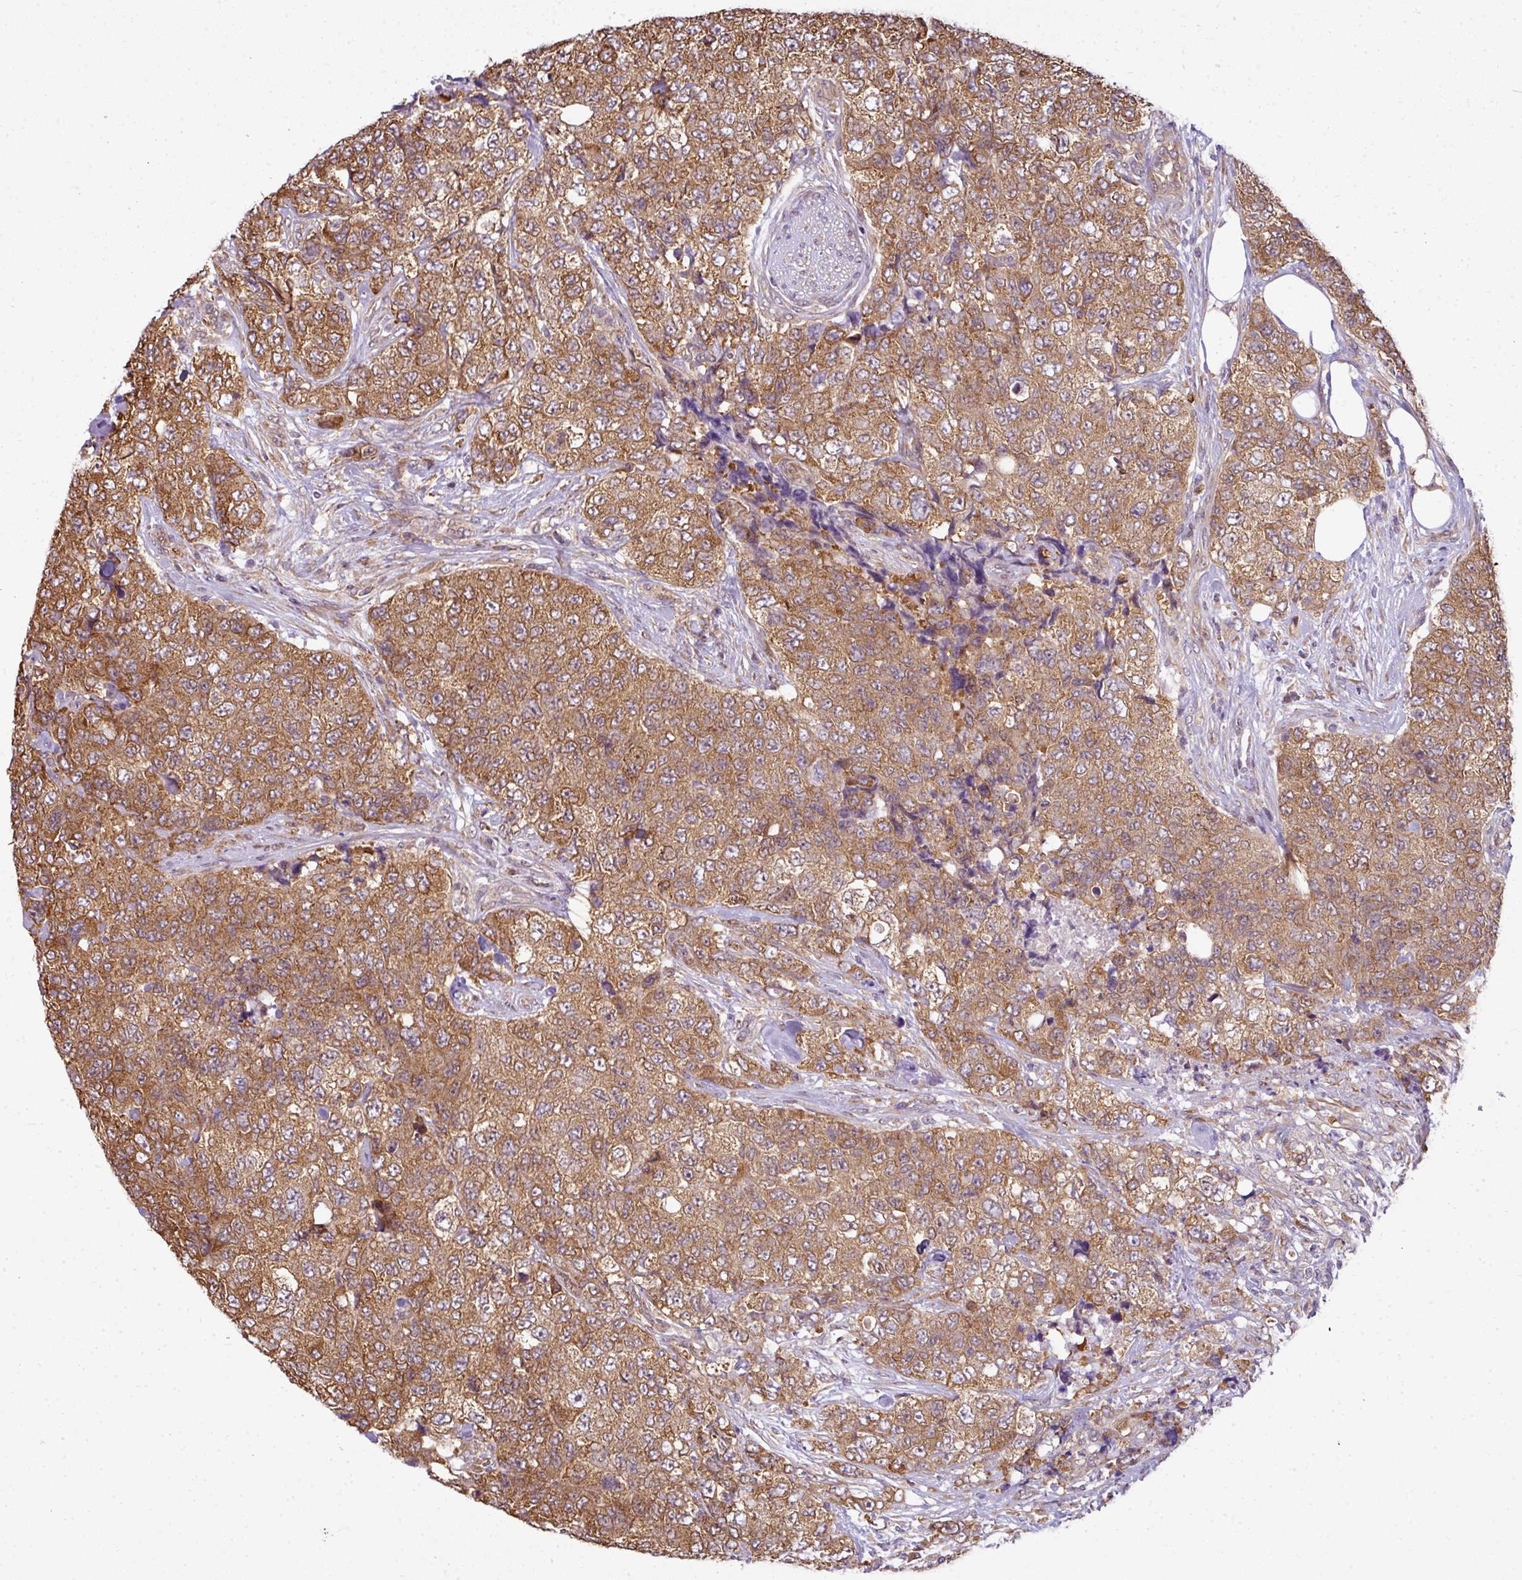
{"staining": {"intensity": "moderate", "quantity": ">75%", "location": "cytoplasmic/membranous"}, "tissue": "urothelial cancer", "cell_type": "Tumor cells", "image_type": "cancer", "snomed": [{"axis": "morphology", "description": "Urothelial carcinoma, High grade"}, {"axis": "topography", "description": "Urinary bladder"}], "caption": "Urothelial cancer was stained to show a protein in brown. There is medium levels of moderate cytoplasmic/membranous staining in about >75% of tumor cells.", "gene": "RBM4B", "patient": {"sex": "female", "age": 78}}